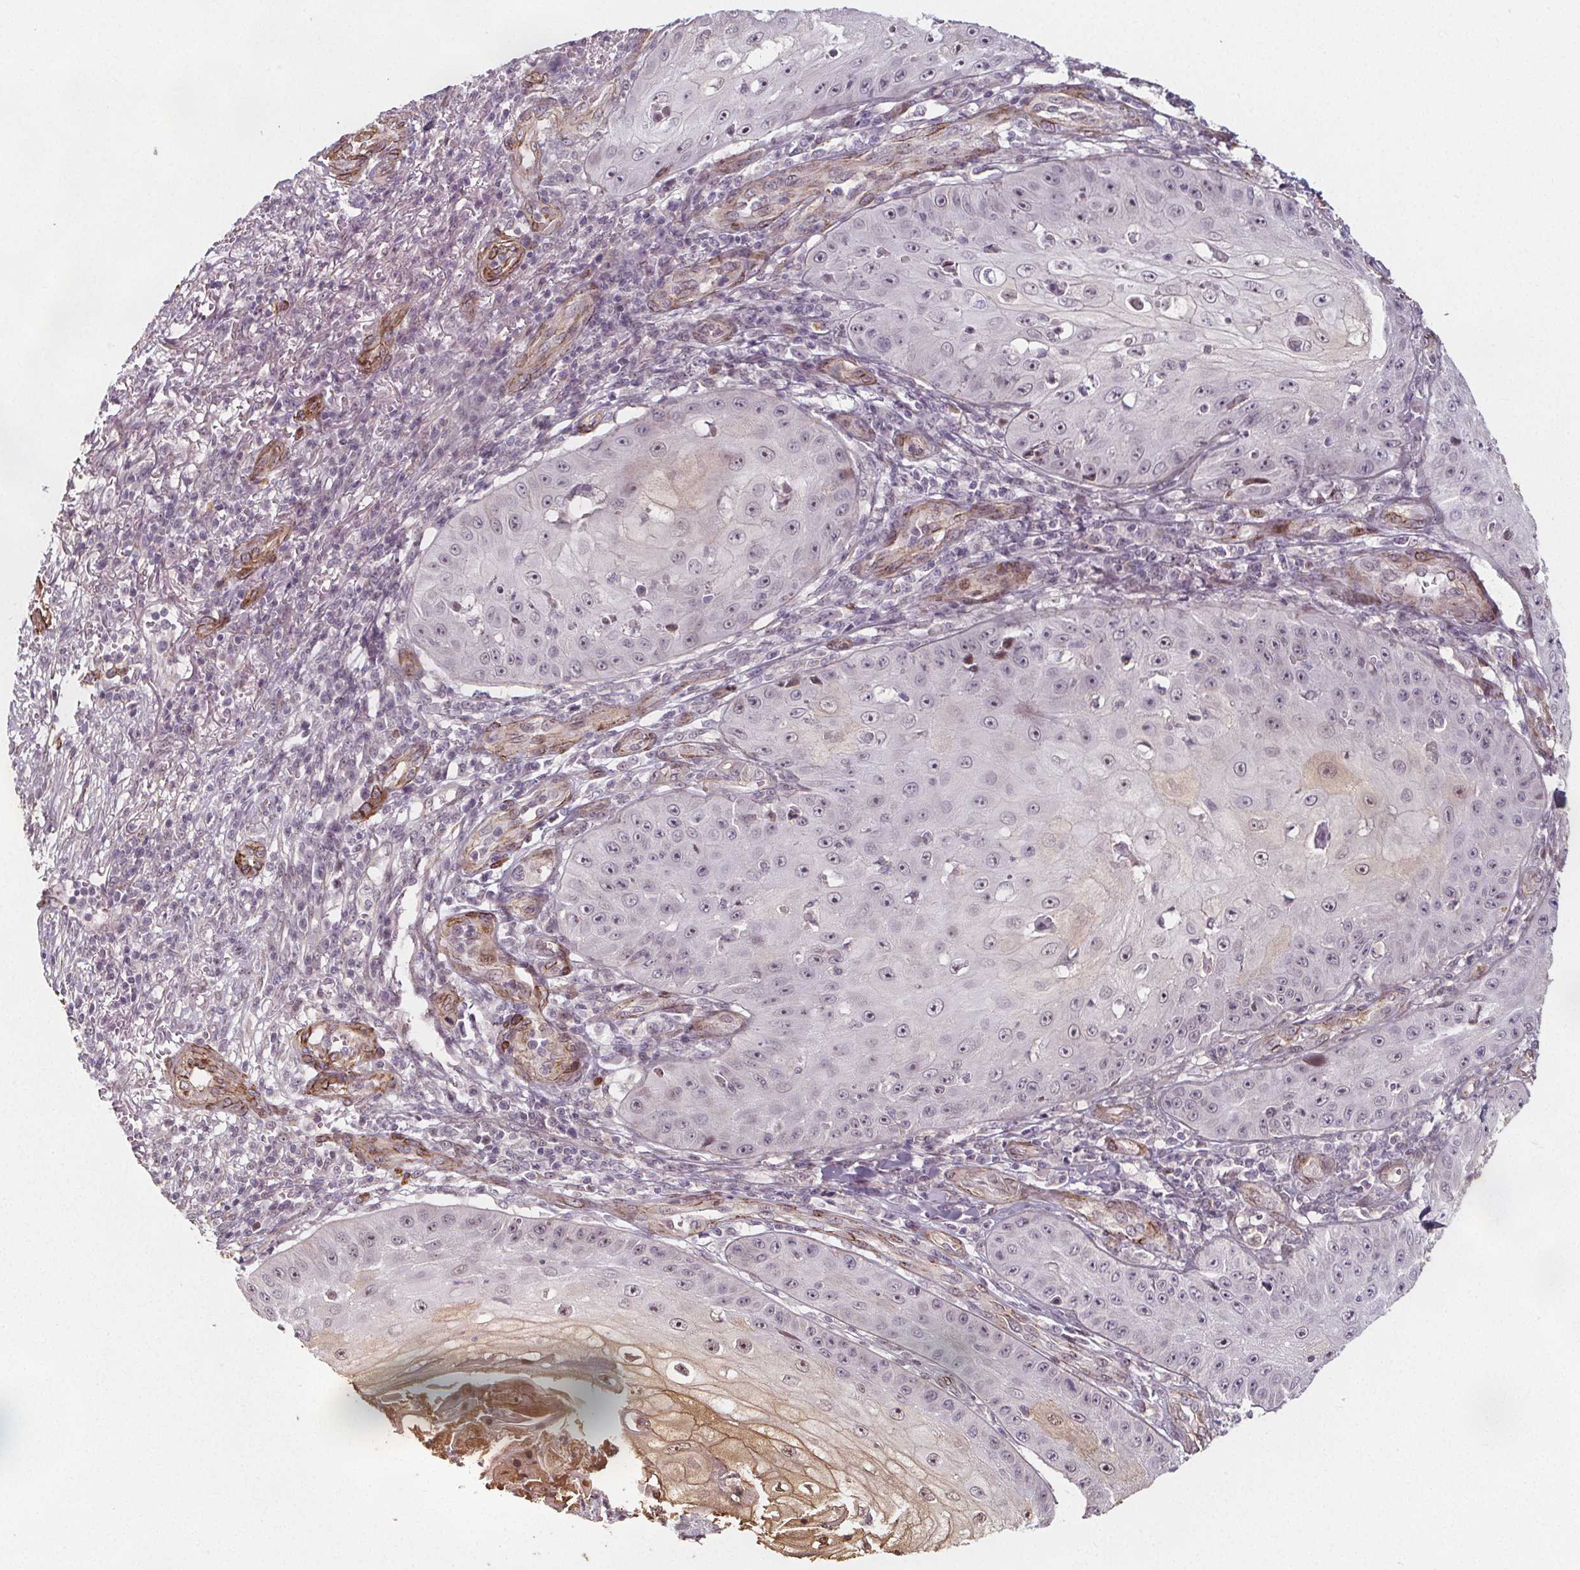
{"staining": {"intensity": "weak", "quantity": "25%-75%", "location": "nuclear"}, "tissue": "skin cancer", "cell_type": "Tumor cells", "image_type": "cancer", "snomed": [{"axis": "morphology", "description": "Squamous cell carcinoma, NOS"}, {"axis": "topography", "description": "Skin"}], "caption": "IHC micrograph of human squamous cell carcinoma (skin) stained for a protein (brown), which reveals low levels of weak nuclear expression in about 25%-75% of tumor cells.", "gene": "HAS1", "patient": {"sex": "male", "age": 70}}